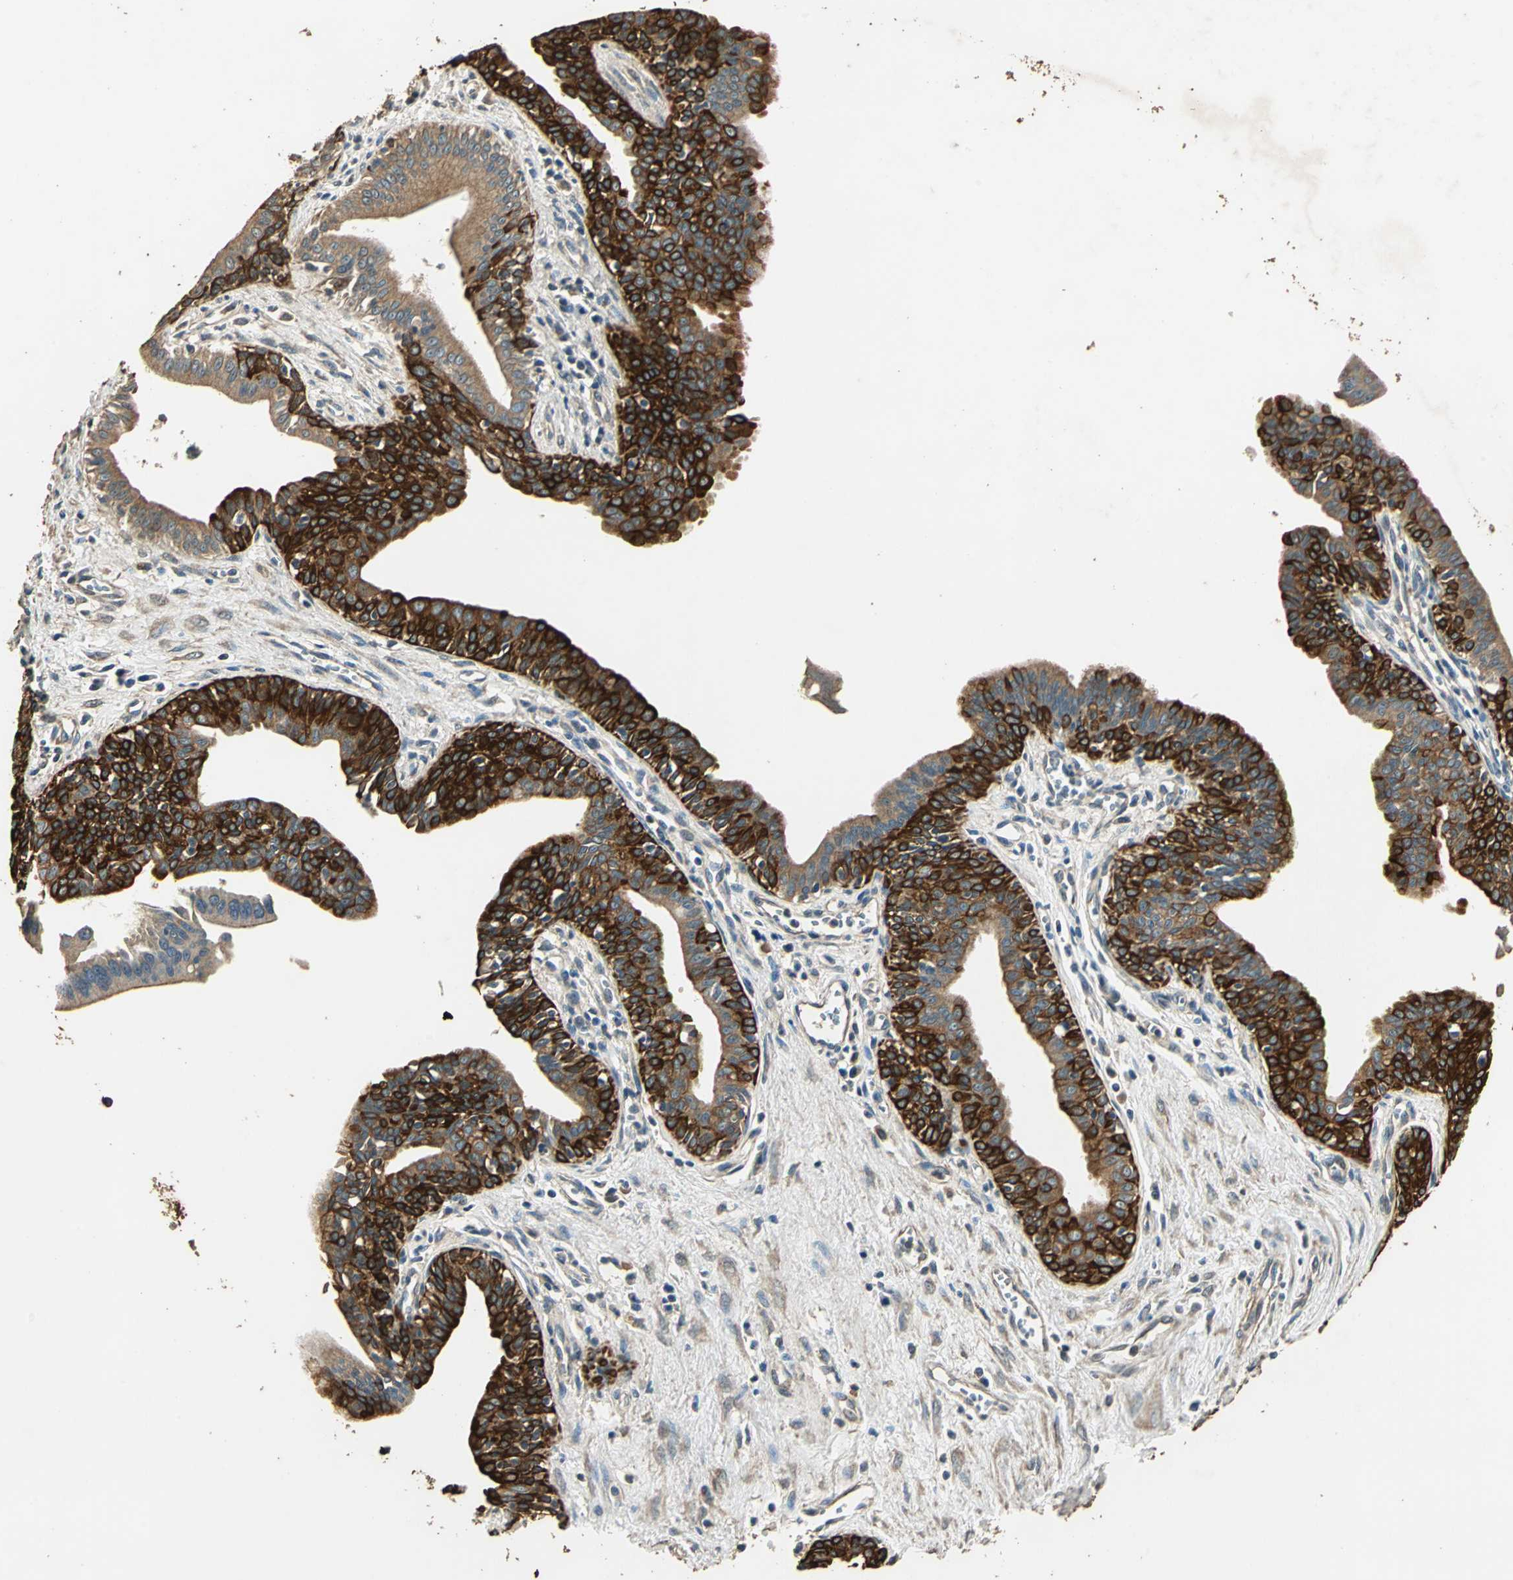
{"staining": {"intensity": "strong", "quantity": ">75%", "location": "cytoplasmic/membranous"}, "tissue": "pancreatic cancer", "cell_type": "Tumor cells", "image_type": "cancer", "snomed": [{"axis": "morphology", "description": "Normal tissue, NOS"}, {"axis": "topography", "description": "Lymph node"}], "caption": "Pancreatic cancer stained with a brown dye demonstrates strong cytoplasmic/membranous positive positivity in approximately >75% of tumor cells.", "gene": "TMPRSS4", "patient": {"sex": "male", "age": 50}}